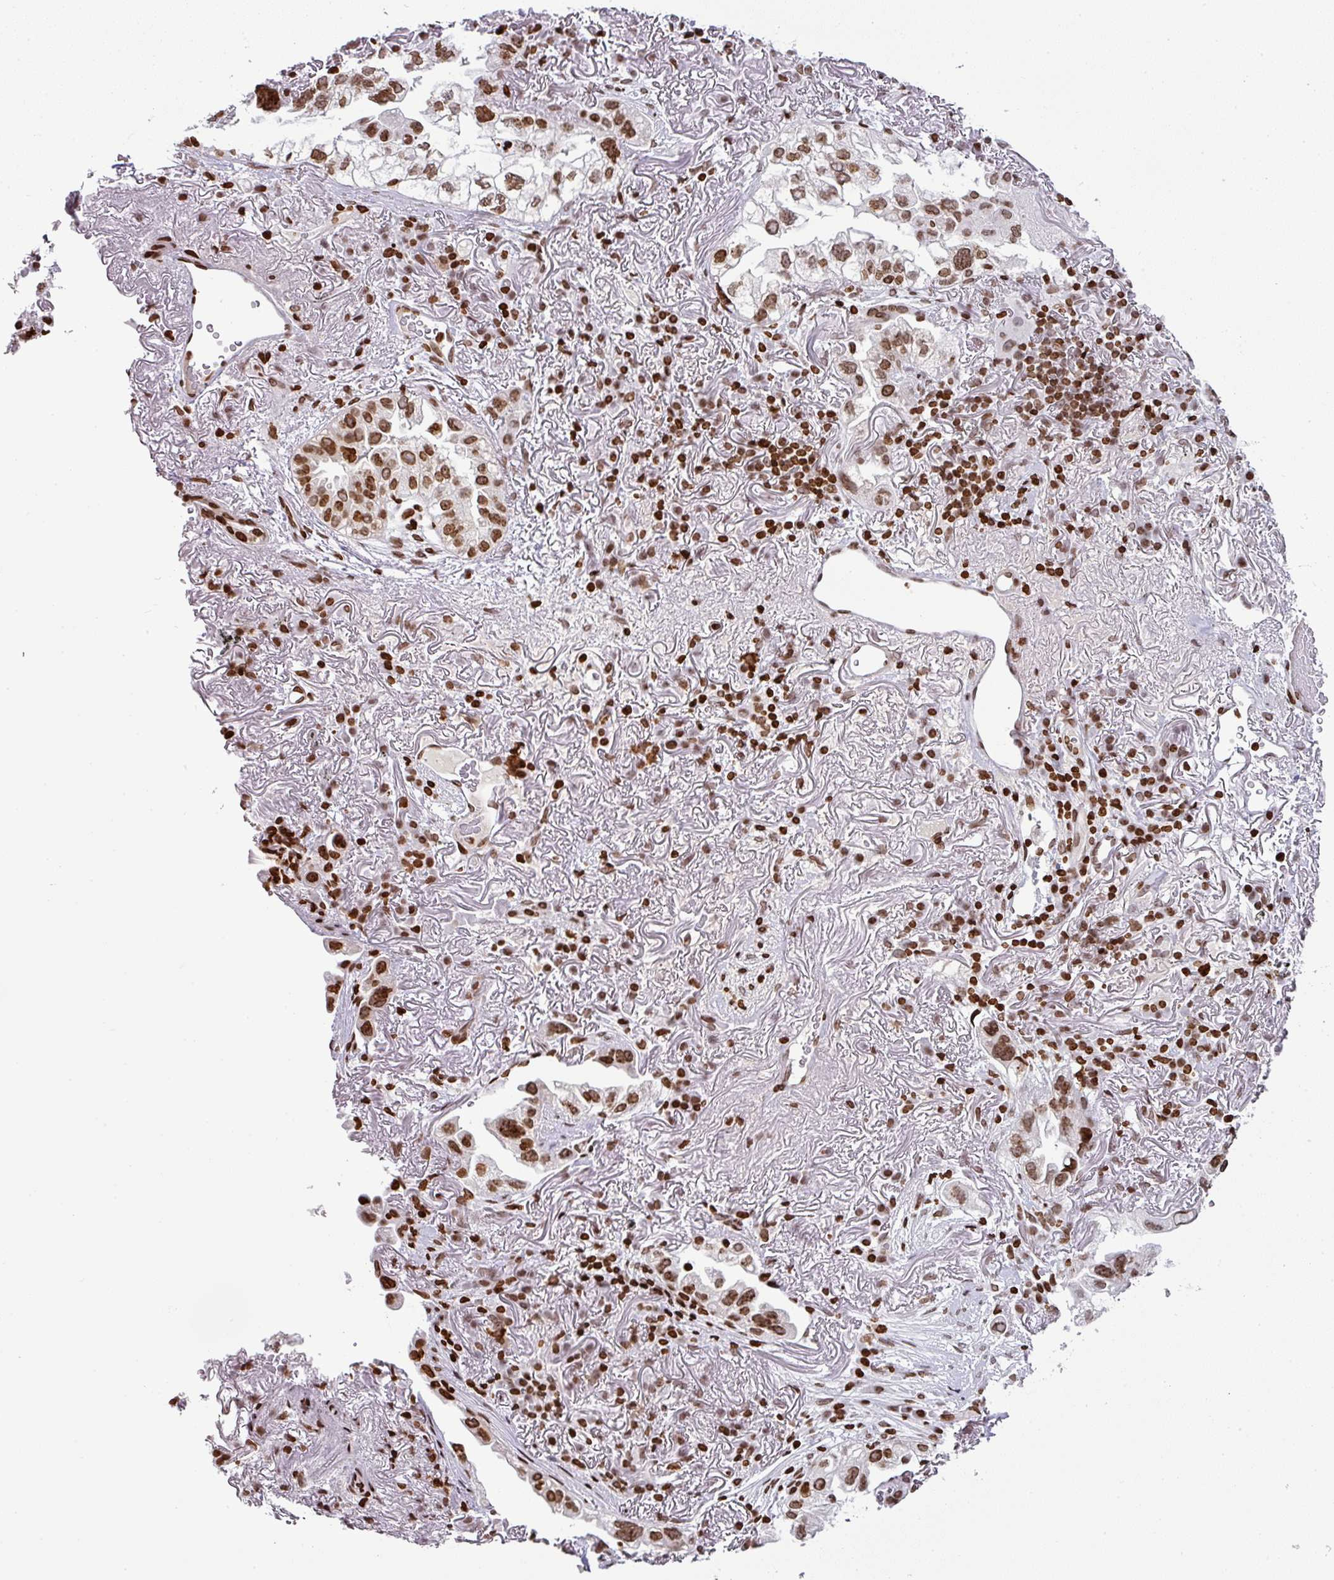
{"staining": {"intensity": "moderate", "quantity": ">75%", "location": "nuclear"}, "tissue": "lung cancer", "cell_type": "Tumor cells", "image_type": "cancer", "snomed": [{"axis": "morphology", "description": "Adenocarcinoma, NOS"}, {"axis": "topography", "description": "Lung"}], "caption": "Protein positivity by immunohistochemistry (IHC) demonstrates moderate nuclear expression in approximately >75% of tumor cells in lung adenocarcinoma.", "gene": "RASL11A", "patient": {"sex": "female", "age": 69}}